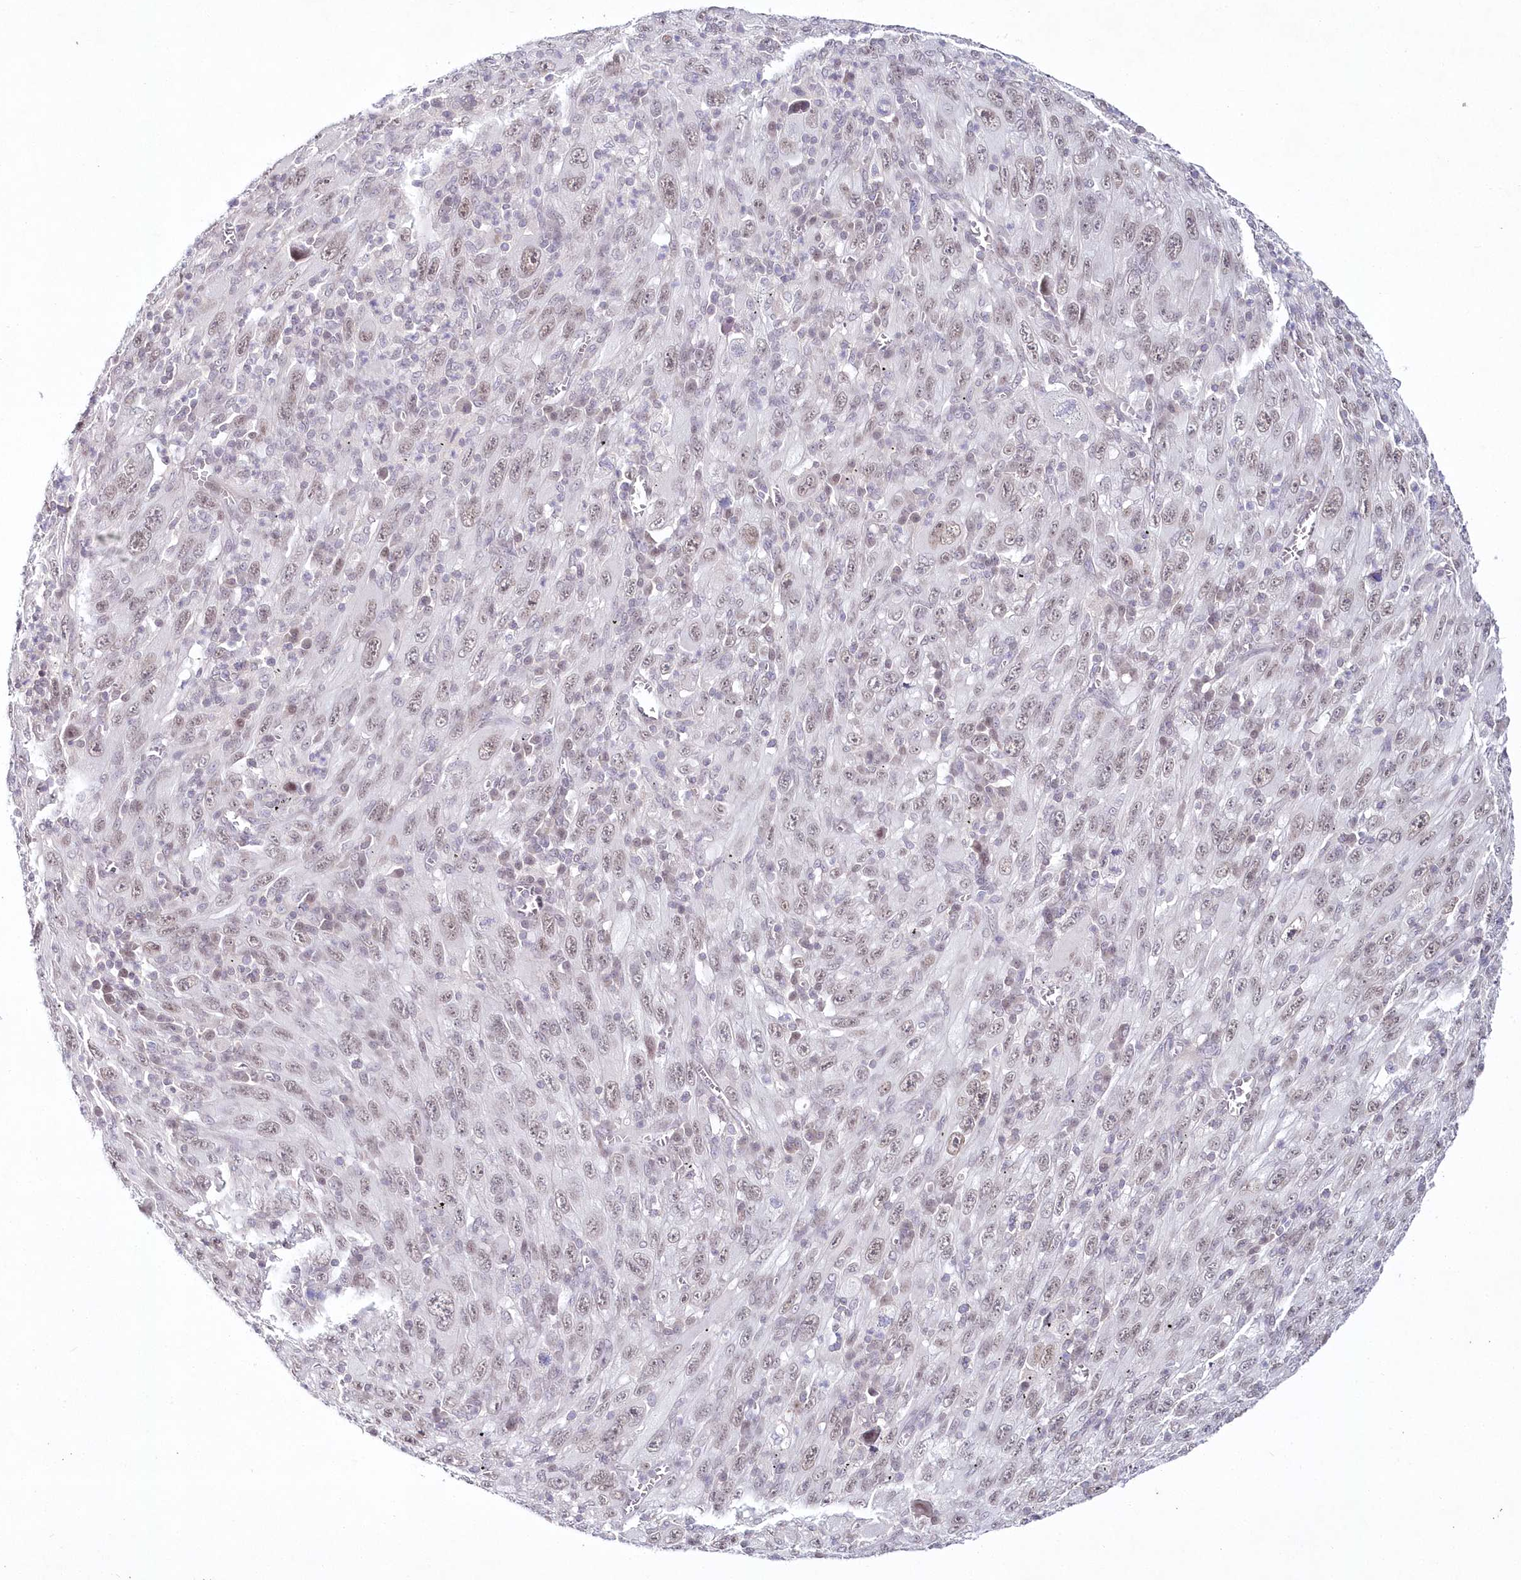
{"staining": {"intensity": "weak", "quantity": "25%-75%", "location": "nuclear"}, "tissue": "melanoma", "cell_type": "Tumor cells", "image_type": "cancer", "snomed": [{"axis": "morphology", "description": "Malignant melanoma, Metastatic site"}, {"axis": "topography", "description": "Skin"}], "caption": "Protein staining of melanoma tissue shows weak nuclear expression in approximately 25%-75% of tumor cells.", "gene": "HYCC2", "patient": {"sex": "female", "age": 56}}